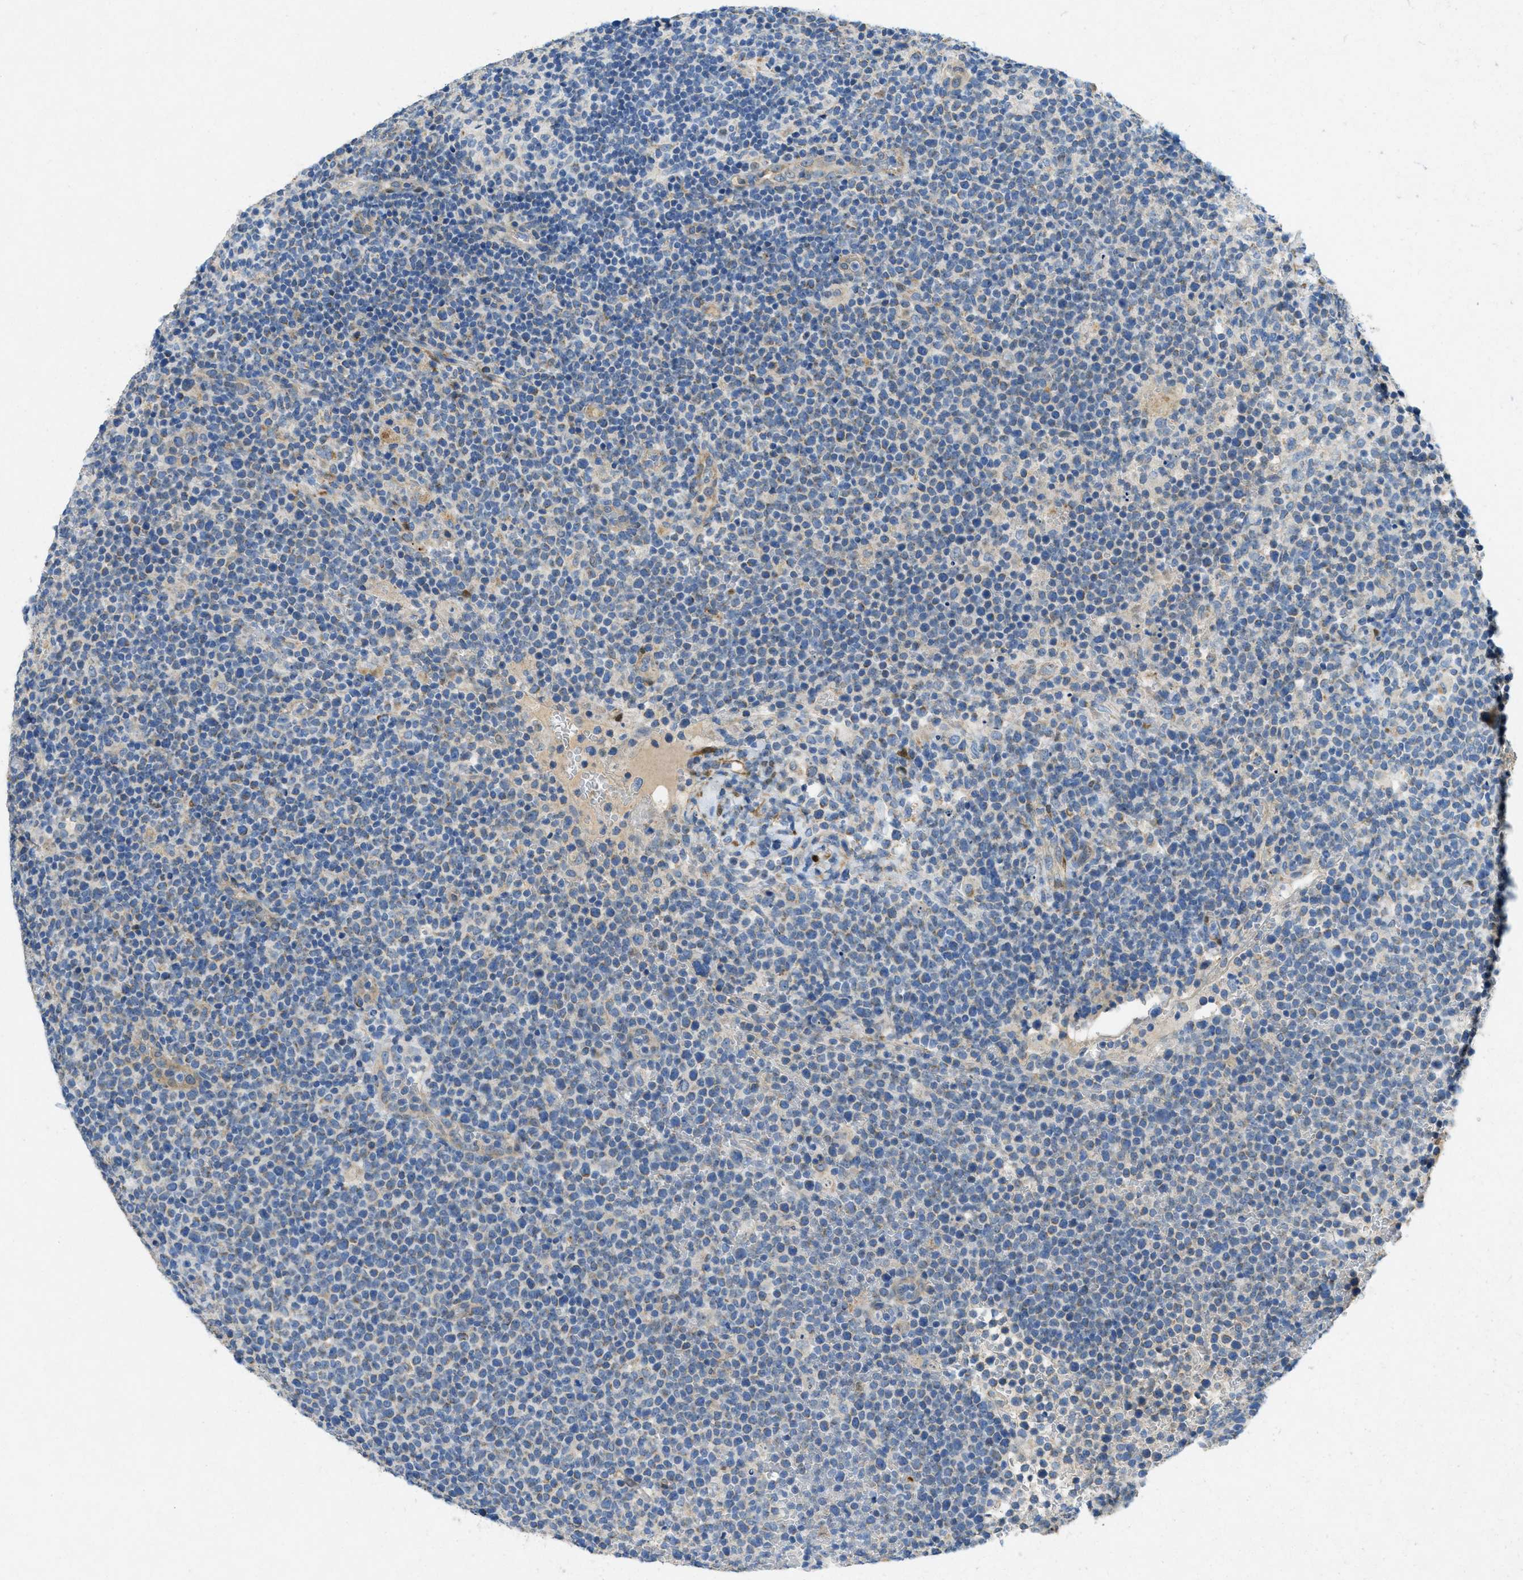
{"staining": {"intensity": "weak", "quantity": "<25%", "location": "cytoplasmic/membranous"}, "tissue": "lymphoma", "cell_type": "Tumor cells", "image_type": "cancer", "snomed": [{"axis": "morphology", "description": "Malignant lymphoma, non-Hodgkin's type, High grade"}, {"axis": "topography", "description": "Lymph node"}], "caption": "A high-resolution histopathology image shows immunohistochemistry staining of high-grade malignant lymphoma, non-Hodgkin's type, which exhibits no significant expression in tumor cells.", "gene": "CYGB", "patient": {"sex": "male", "age": 61}}